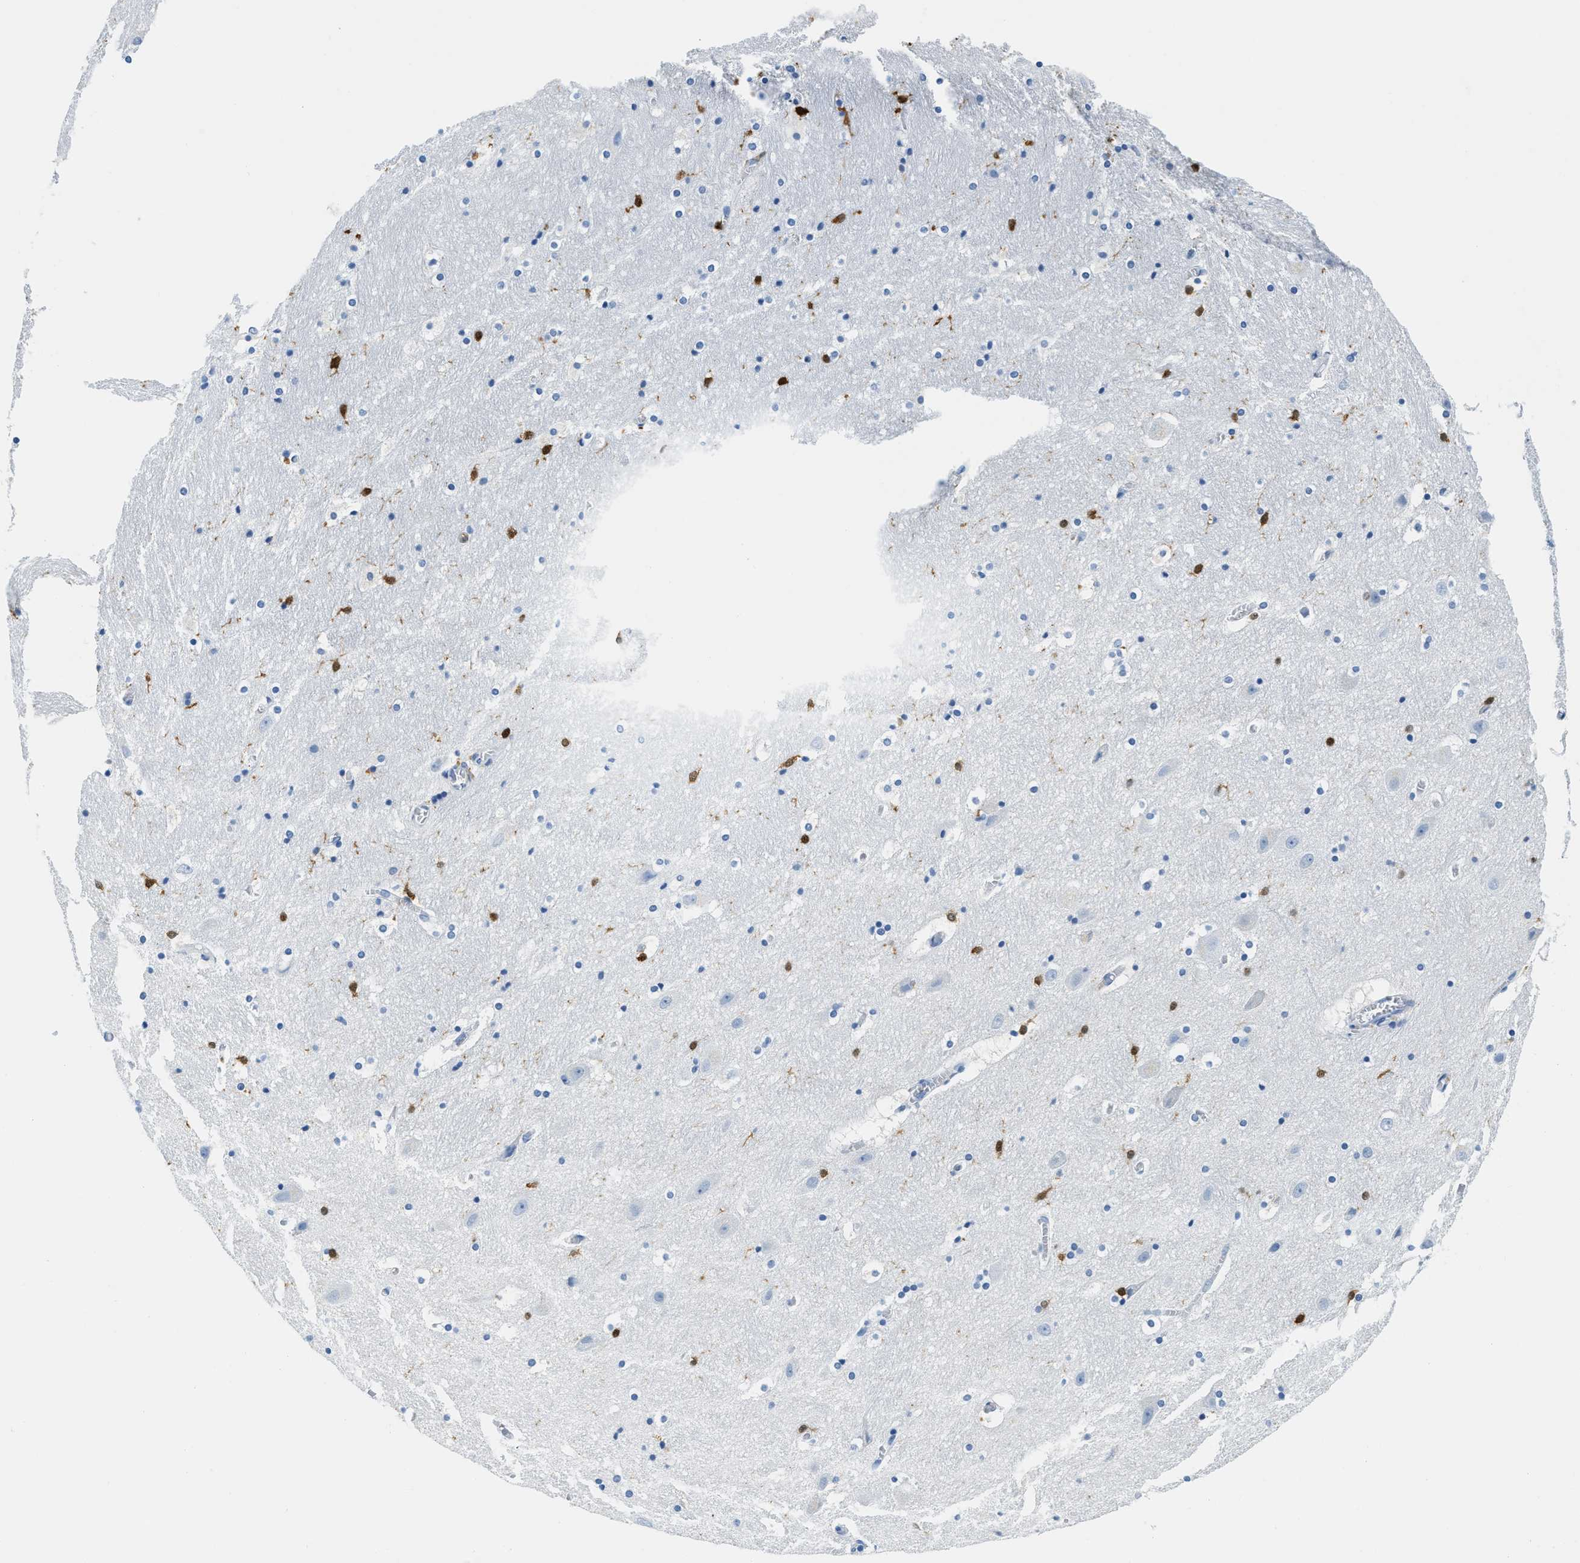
{"staining": {"intensity": "negative", "quantity": "none", "location": "none"}, "tissue": "hippocampus", "cell_type": "Glial cells", "image_type": "normal", "snomed": [{"axis": "morphology", "description": "Normal tissue, NOS"}, {"axis": "topography", "description": "Hippocampus"}], "caption": "Immunohistochemistry histopathology image of benign hippocampus stained for a protein (brown), which displays no staining in glial cells. (DAB immunohistochemistry (IHC) visualized using brightfield microscopy, high magnification).", "gene": "CAPG", "patient": {"sex": "male", "age": 45}}